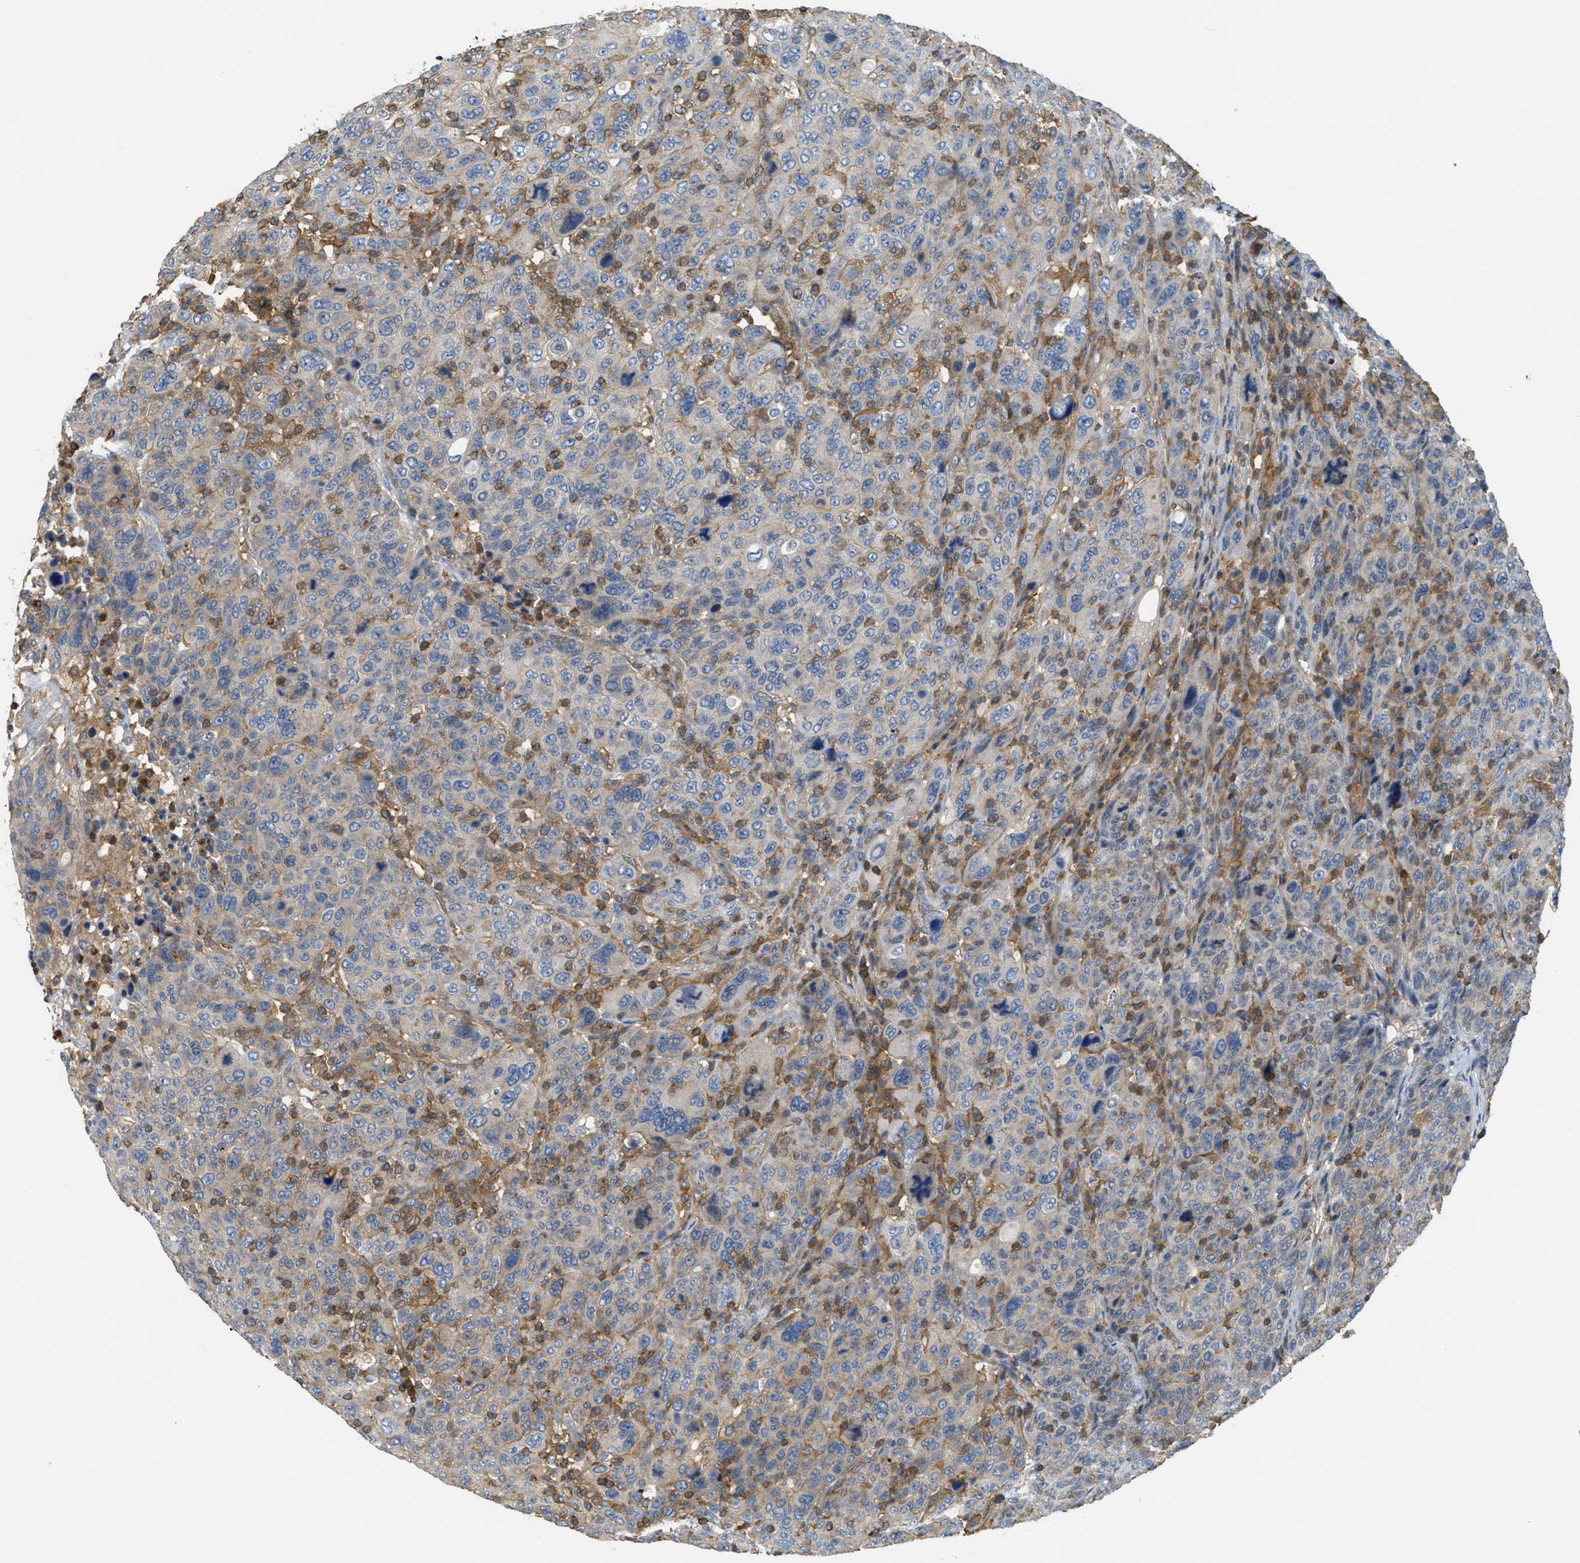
{"staining": {"intensity": "weak", "quantity": "<25%", "location": "cytoplasmic/membranous"}, "tissue": "breast cancer", "cell_type": "Tumor cells", "image_type": "cancer", "snomed": [{"axis": "morphology", "description": "Duct carcinoma"}, {"axis": "topography", "description": "Breast"}], "caption": "High power microscopy image of an IHC image of breast cancer, revealing no significant positivity in tumor cells.", "gene": "GRIK2", "patient": {"sex": "female", "age": 37}}